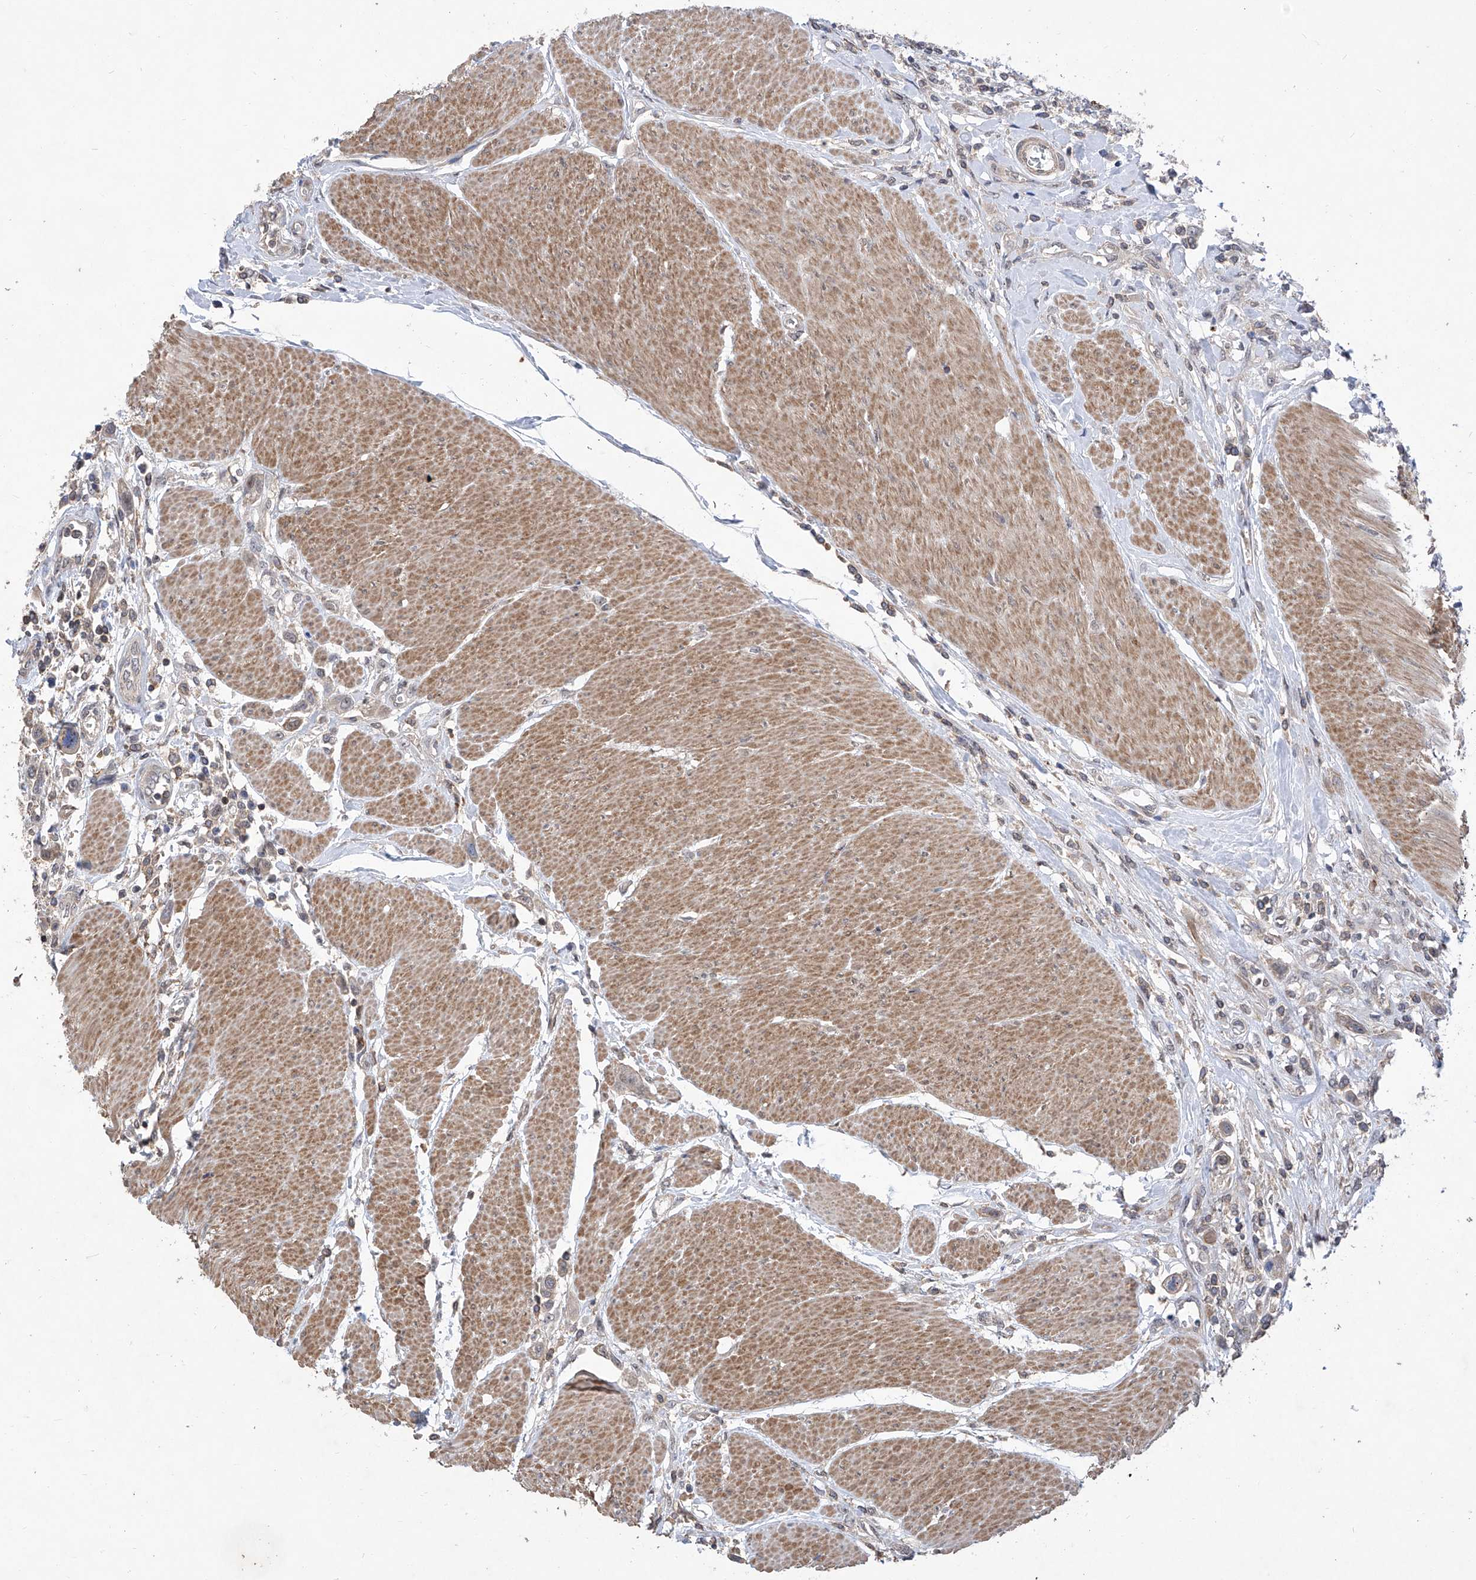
{"staining": {"intensity": "negative", "quantity": "none", "location": "none"}, "tissue": "urothelial cancer", "cell_type": "Tumor cells", "image_type": "cancer", "snomed": [{"axis": "morphology", "description": "Urothelial carcinoma, High grade"}, {"axis": "topography", "description": "Urinary bladder"}], "caption": "Immunohistochemical staining of high-grade urothelial carcinoma demonstrates no significant staining in tumor cells.", "gene": "KIFC2", "patient": {"sex": "male", "age": 50}}